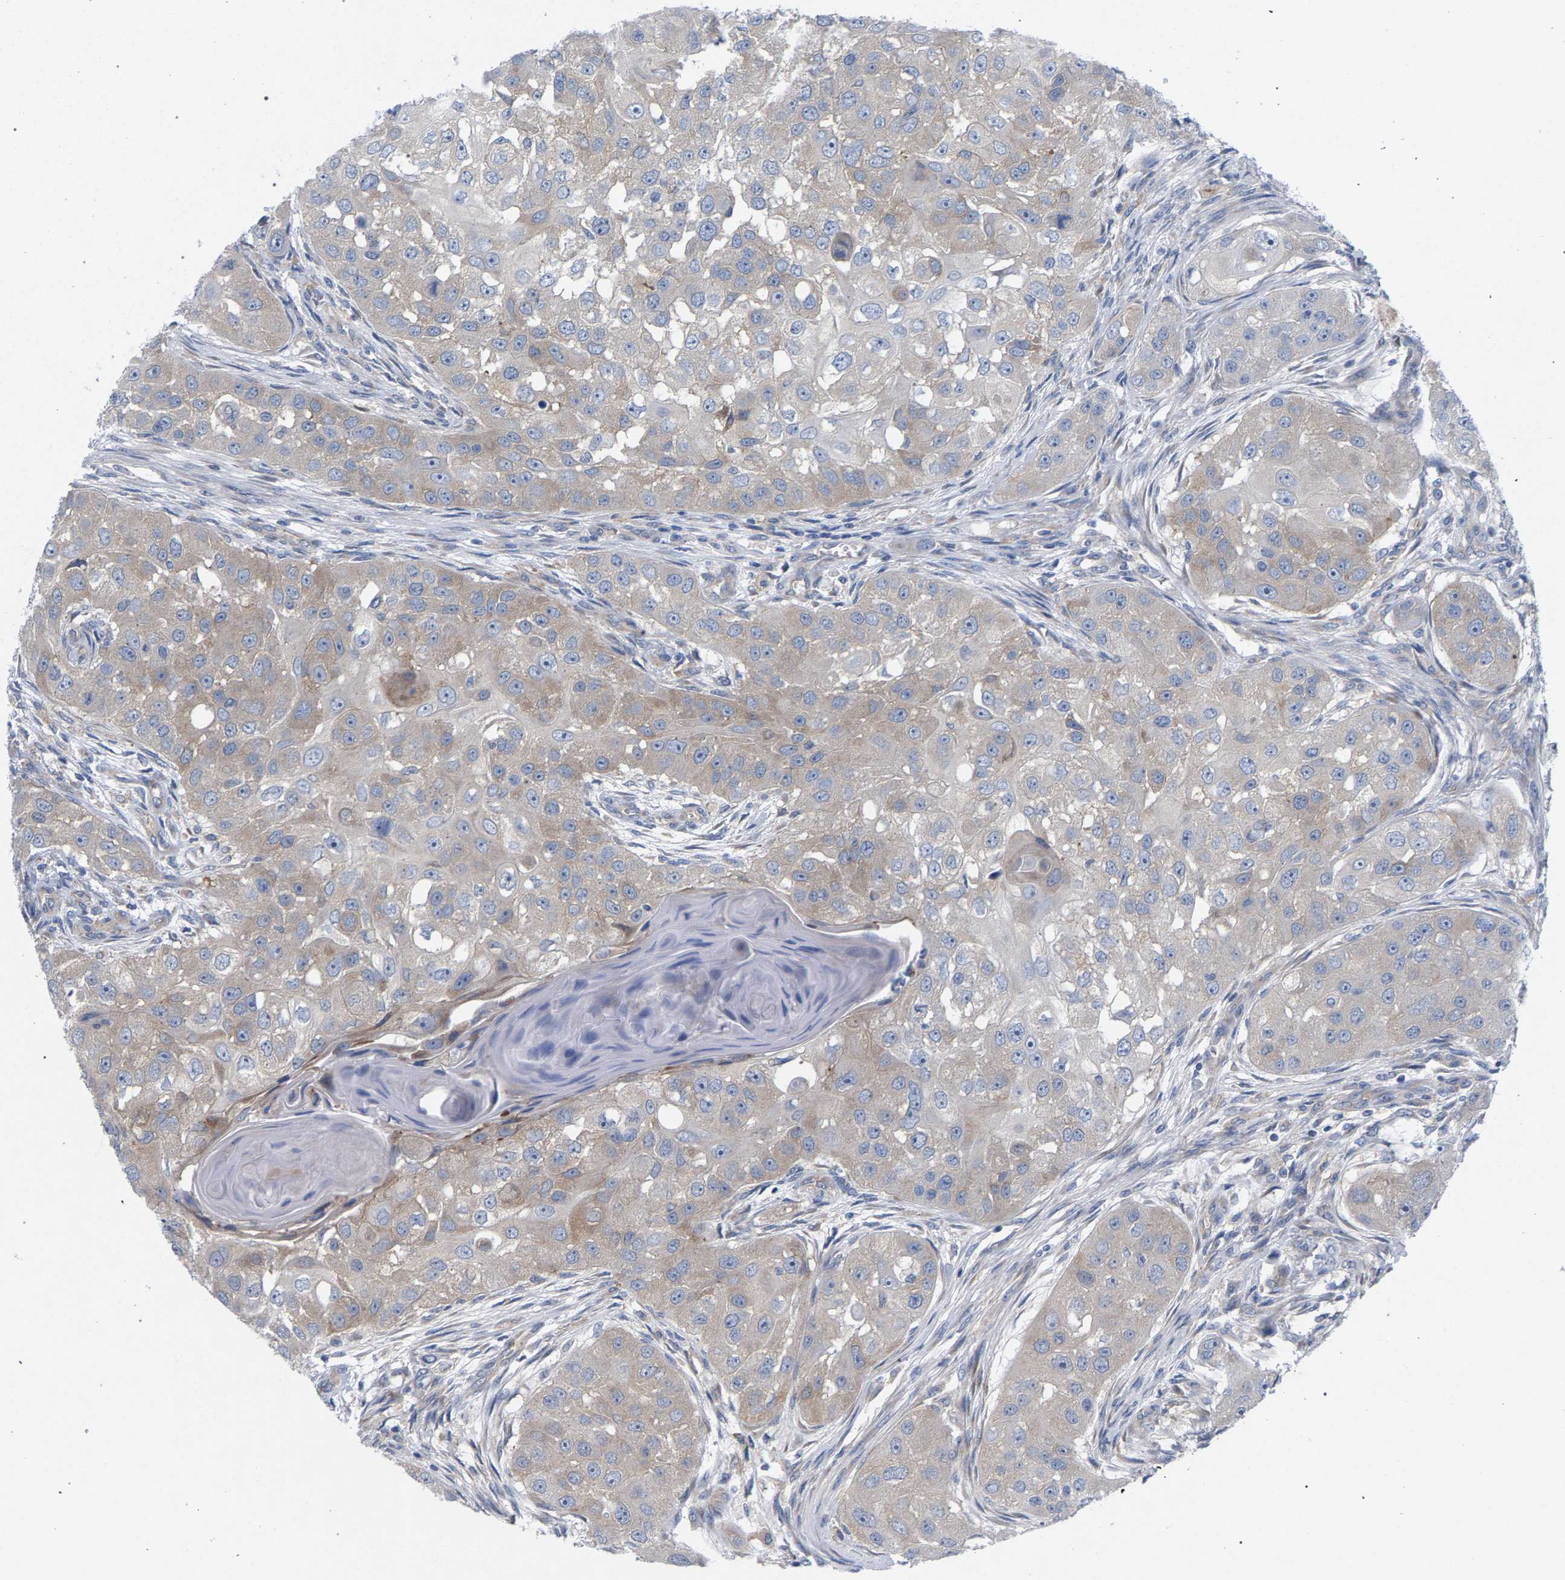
{"staining": {"intensity": "weak", "quantity": "<25%", "location": "cytoplasmic/membranous"}, "tissue": "head and neck cancer", "cell_type": "Tumor cells", "image_type": "cancer", "snomed": [{"axis": "morphology", "description": "Normal tissue, NOS"}, {"axis": "morphology", "description": "Squamous cell carcinoma, NOS"}, {"axis": "topography", "description": "Skeletal muscle"}, {"axis": "topography", "description": "Head-Neck"}], "caption": "This micrograph is of squamous cell carcinoma (head and neck) stained with IHC to label a protein in brown with the nuclei are counter-stained blue. There is no staining in tumor cells.", "gene": "MAMDC2", "patient": {"sex": "male", "age": 51}}